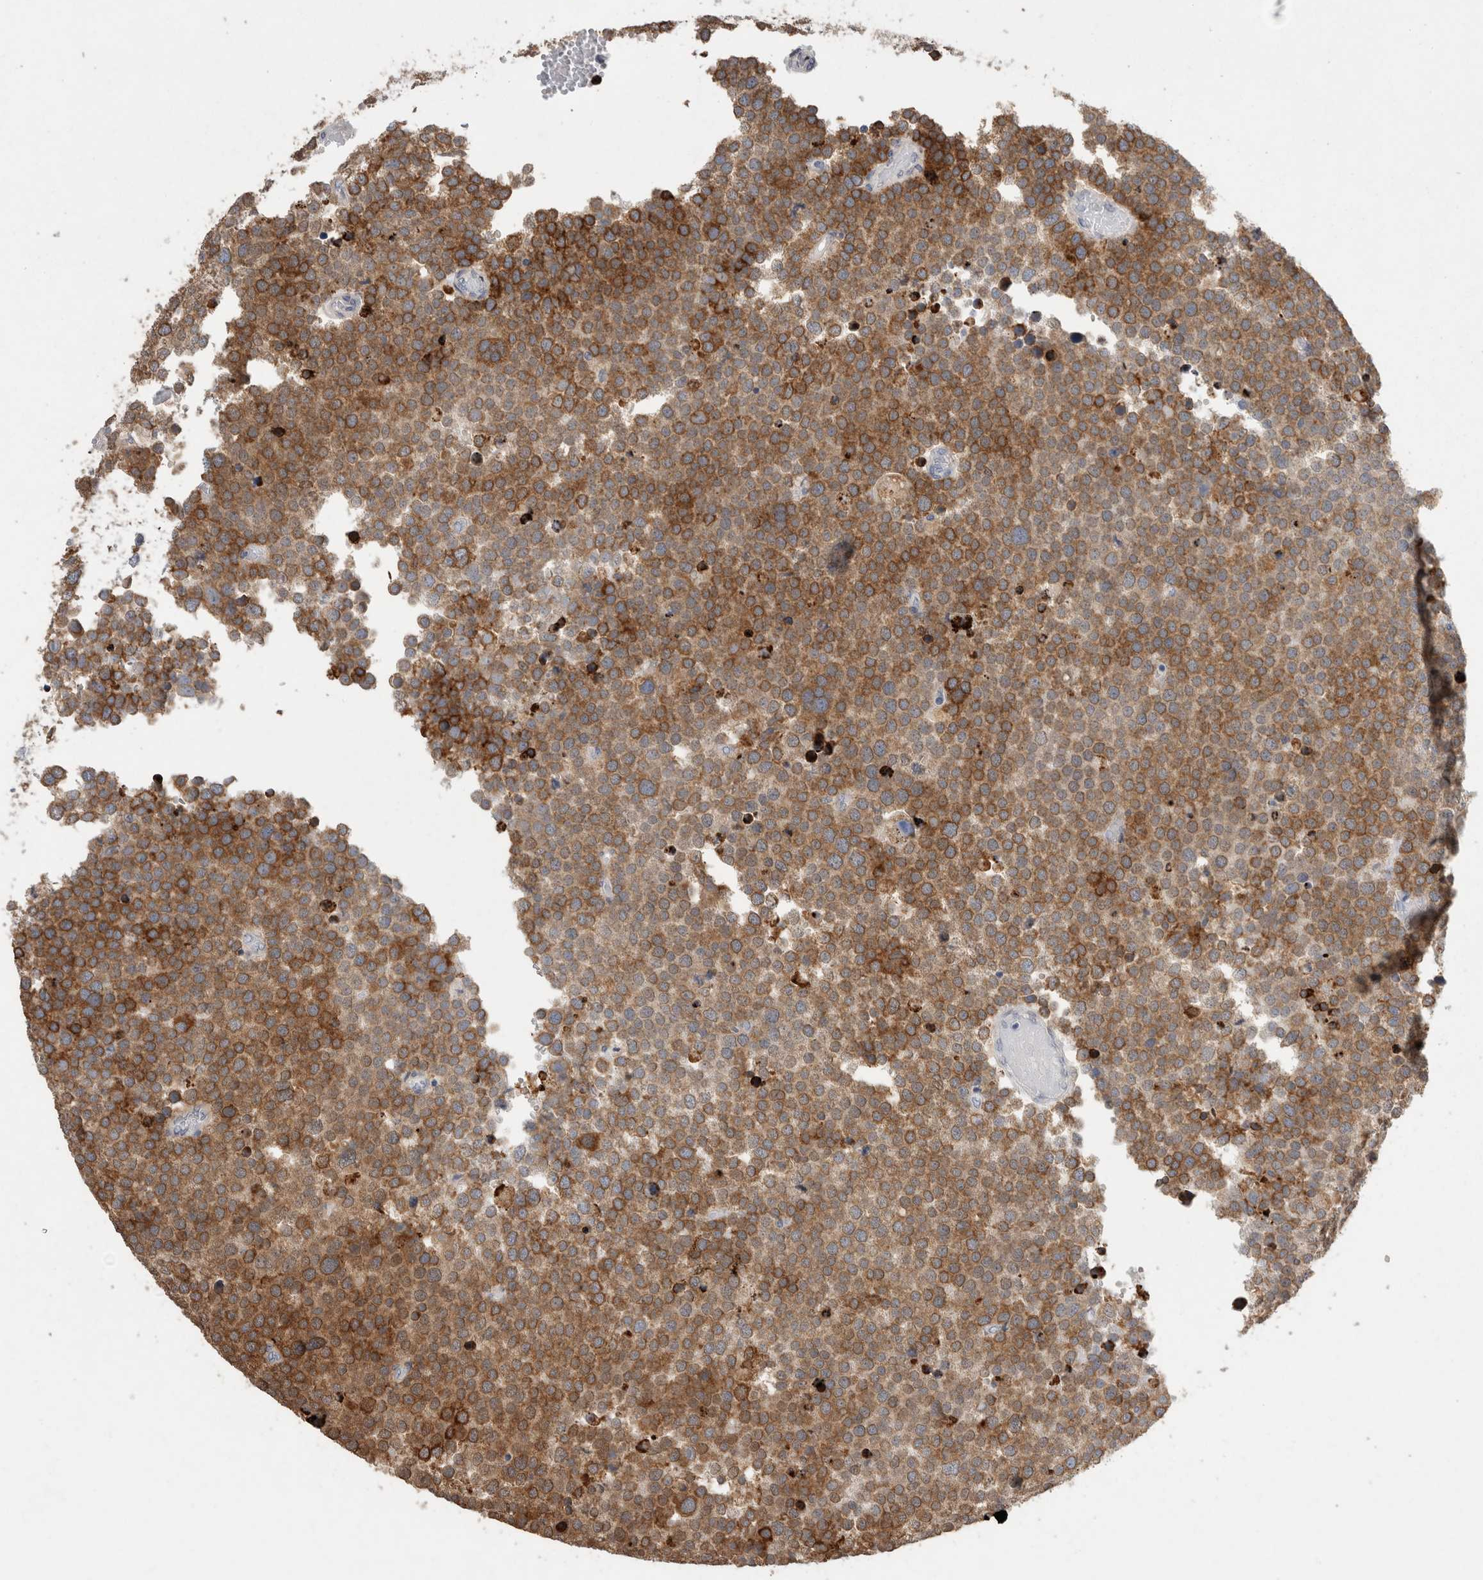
{"staining": {"intensity": "moderate", "quantity": ">75%", "location": "cytoplasmic/membranous"}, "tissue": "testis cancer", "cell_type": "Tumor cells", "image_type": "cancer", "snomed": [{"axis": "morphology", "description": "Seminoma, NOS"}, {"axis": "topography", "description": "Testis"}], "caption": "Protein expression analysis of testis cancer reveals moderate cytoplasmic/membranous positivity in about >75% of tumor cells.", "gene": "TRMT9B", "patient": {"sex": "male", "age": 71}}